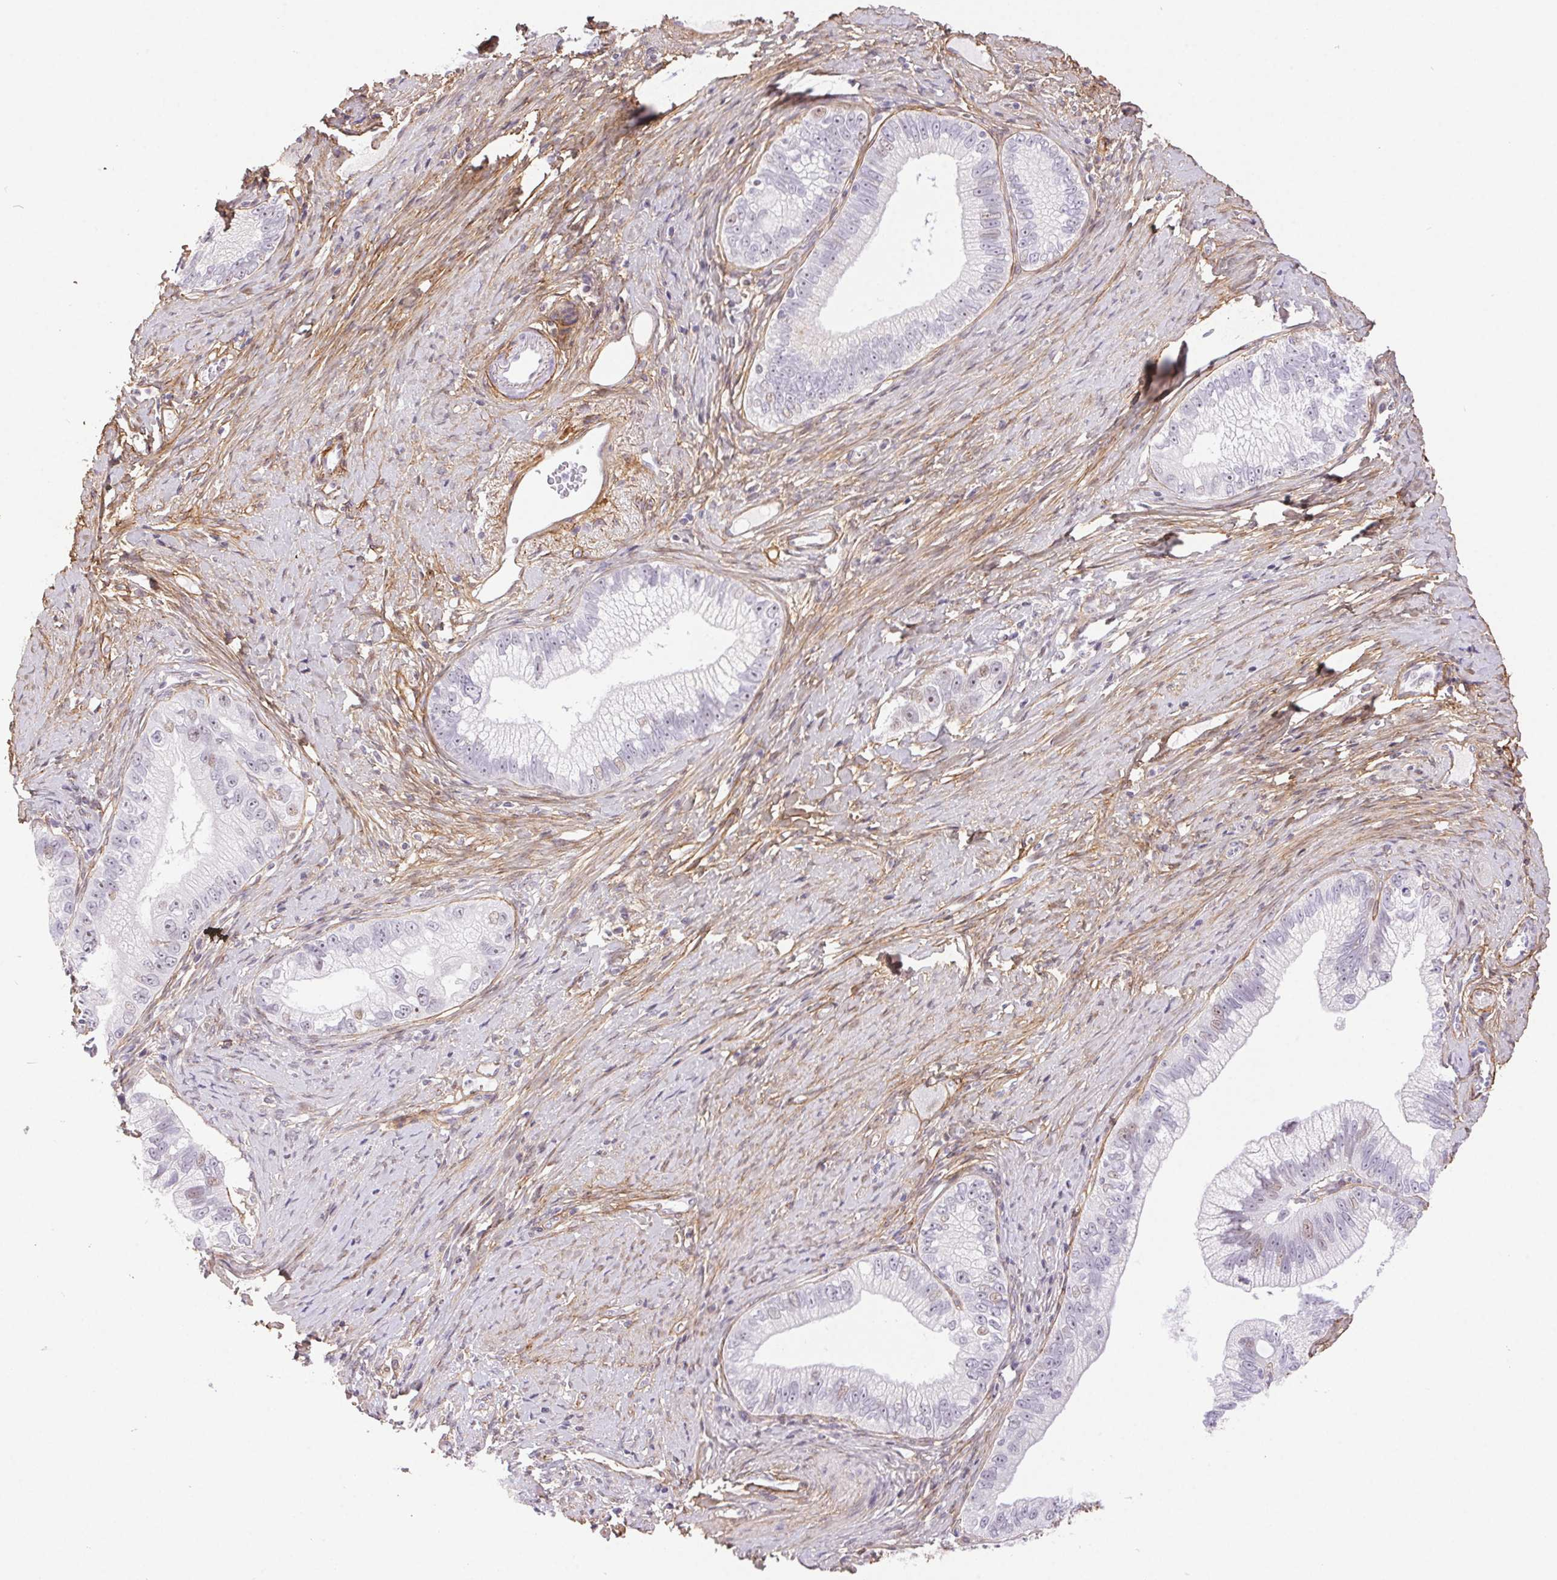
{"staining": {"intensity": "moderate", "quantity": "<25%", "location": "nuclear"}, "tissue": "pancreatic cancer", "cell_type": "Tumor cells", "image_type": "cancer", "snomed": [{"axis": "morphology", "description": "Adenocarcinoma, NOS"}, {"axis": "topography", "description": "Pancreas"}], "caption": "Pancreatic adenocarcinoma stained for a protein (brown) shows moderate nuclear positive staining in about <25% of tumor cells.", "gene": "PDZD2", "patient": {"sex": "male", "age": 70}}